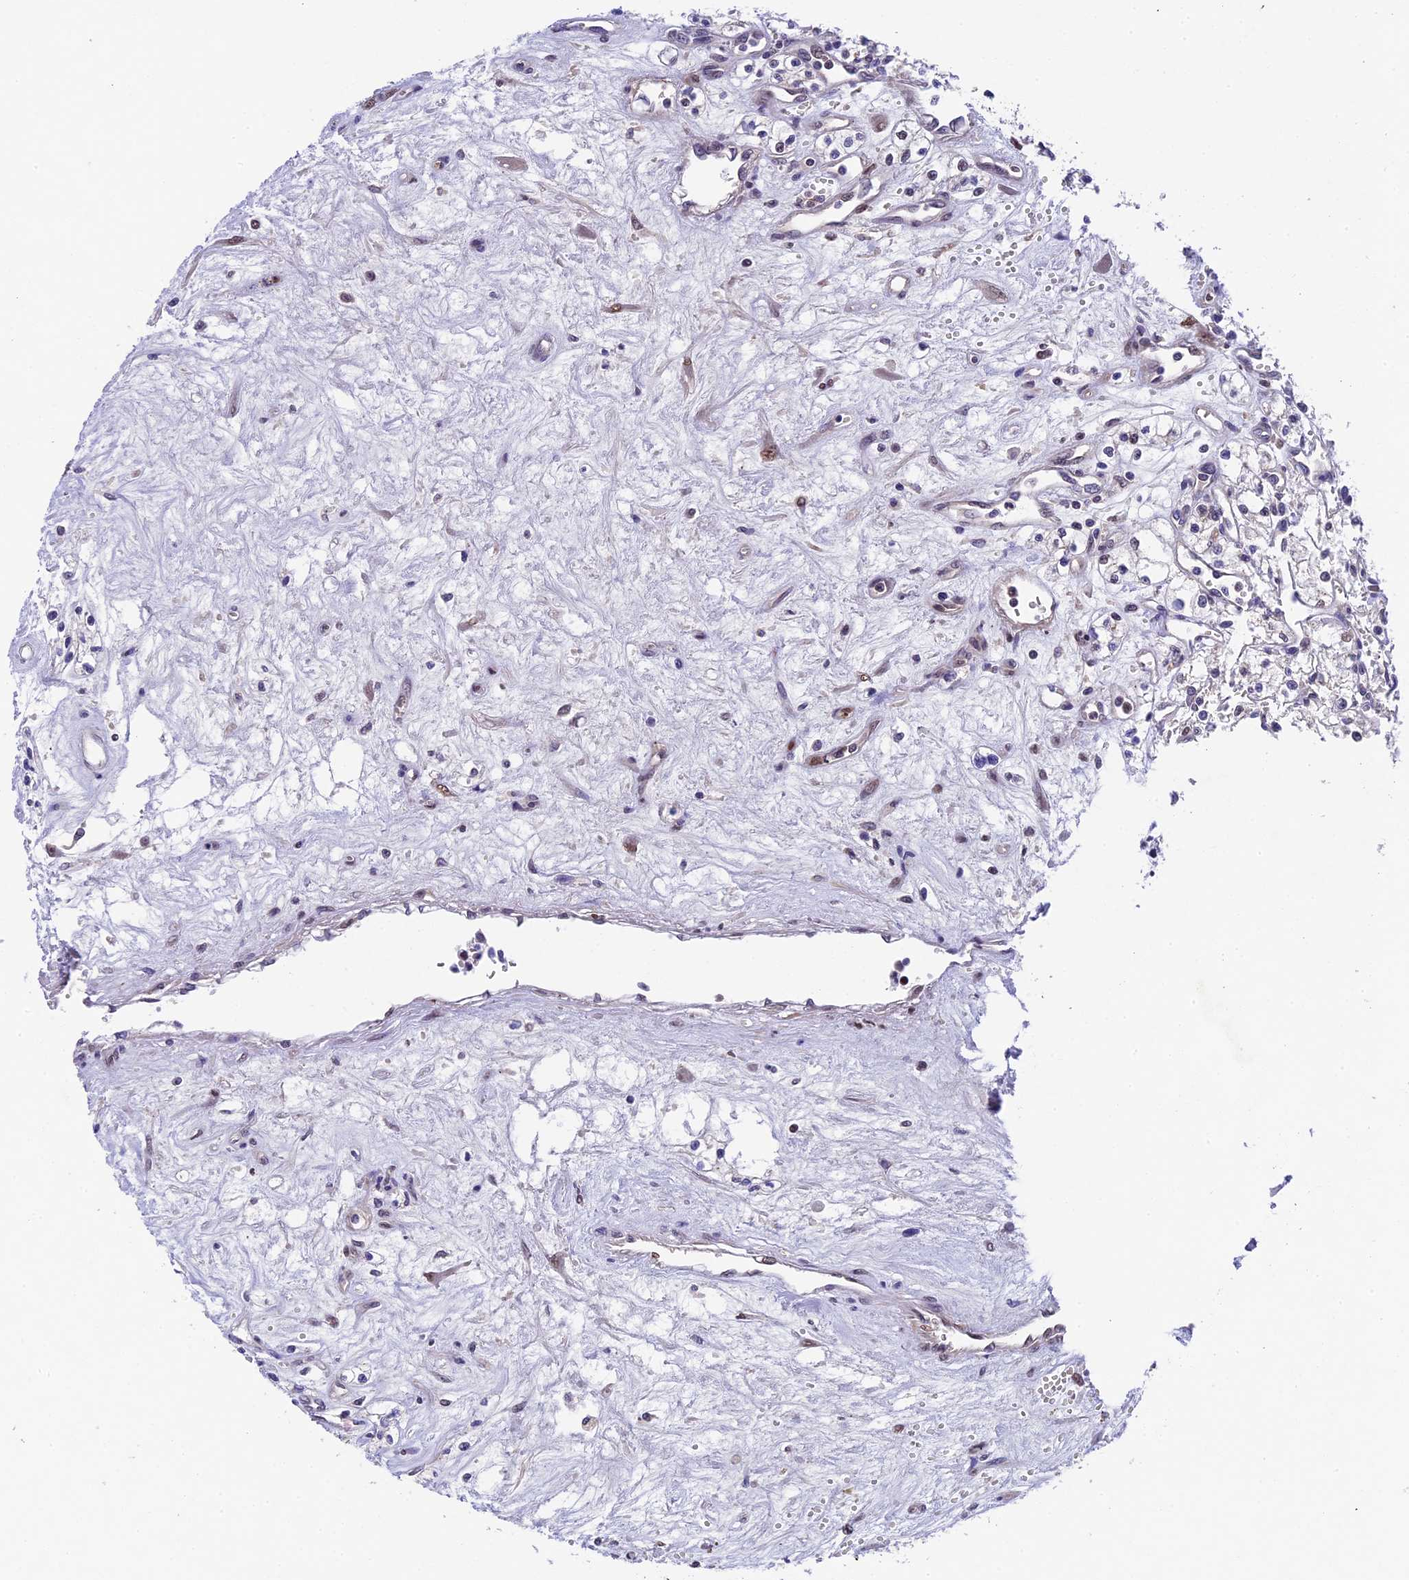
{"staining": {"intensity": "weak", "quantity": "<25%", "location": "nuclear"}, "tissue": "renal cancer", "cell_type": "Tumor cells", "image_type": "cancer", "snomed": [{"axis": "morphology", "description": "Adenocarcinoma, NOS"}, {"axis": "topography", "description": "Kidney"}], "caption": "Adenocarcinoma (renal) was stained to show a protein in brown. There is no significant expression in tumor cells.", "gene": "CCSER1", "patient": {"sex": "male", "age": 59}}